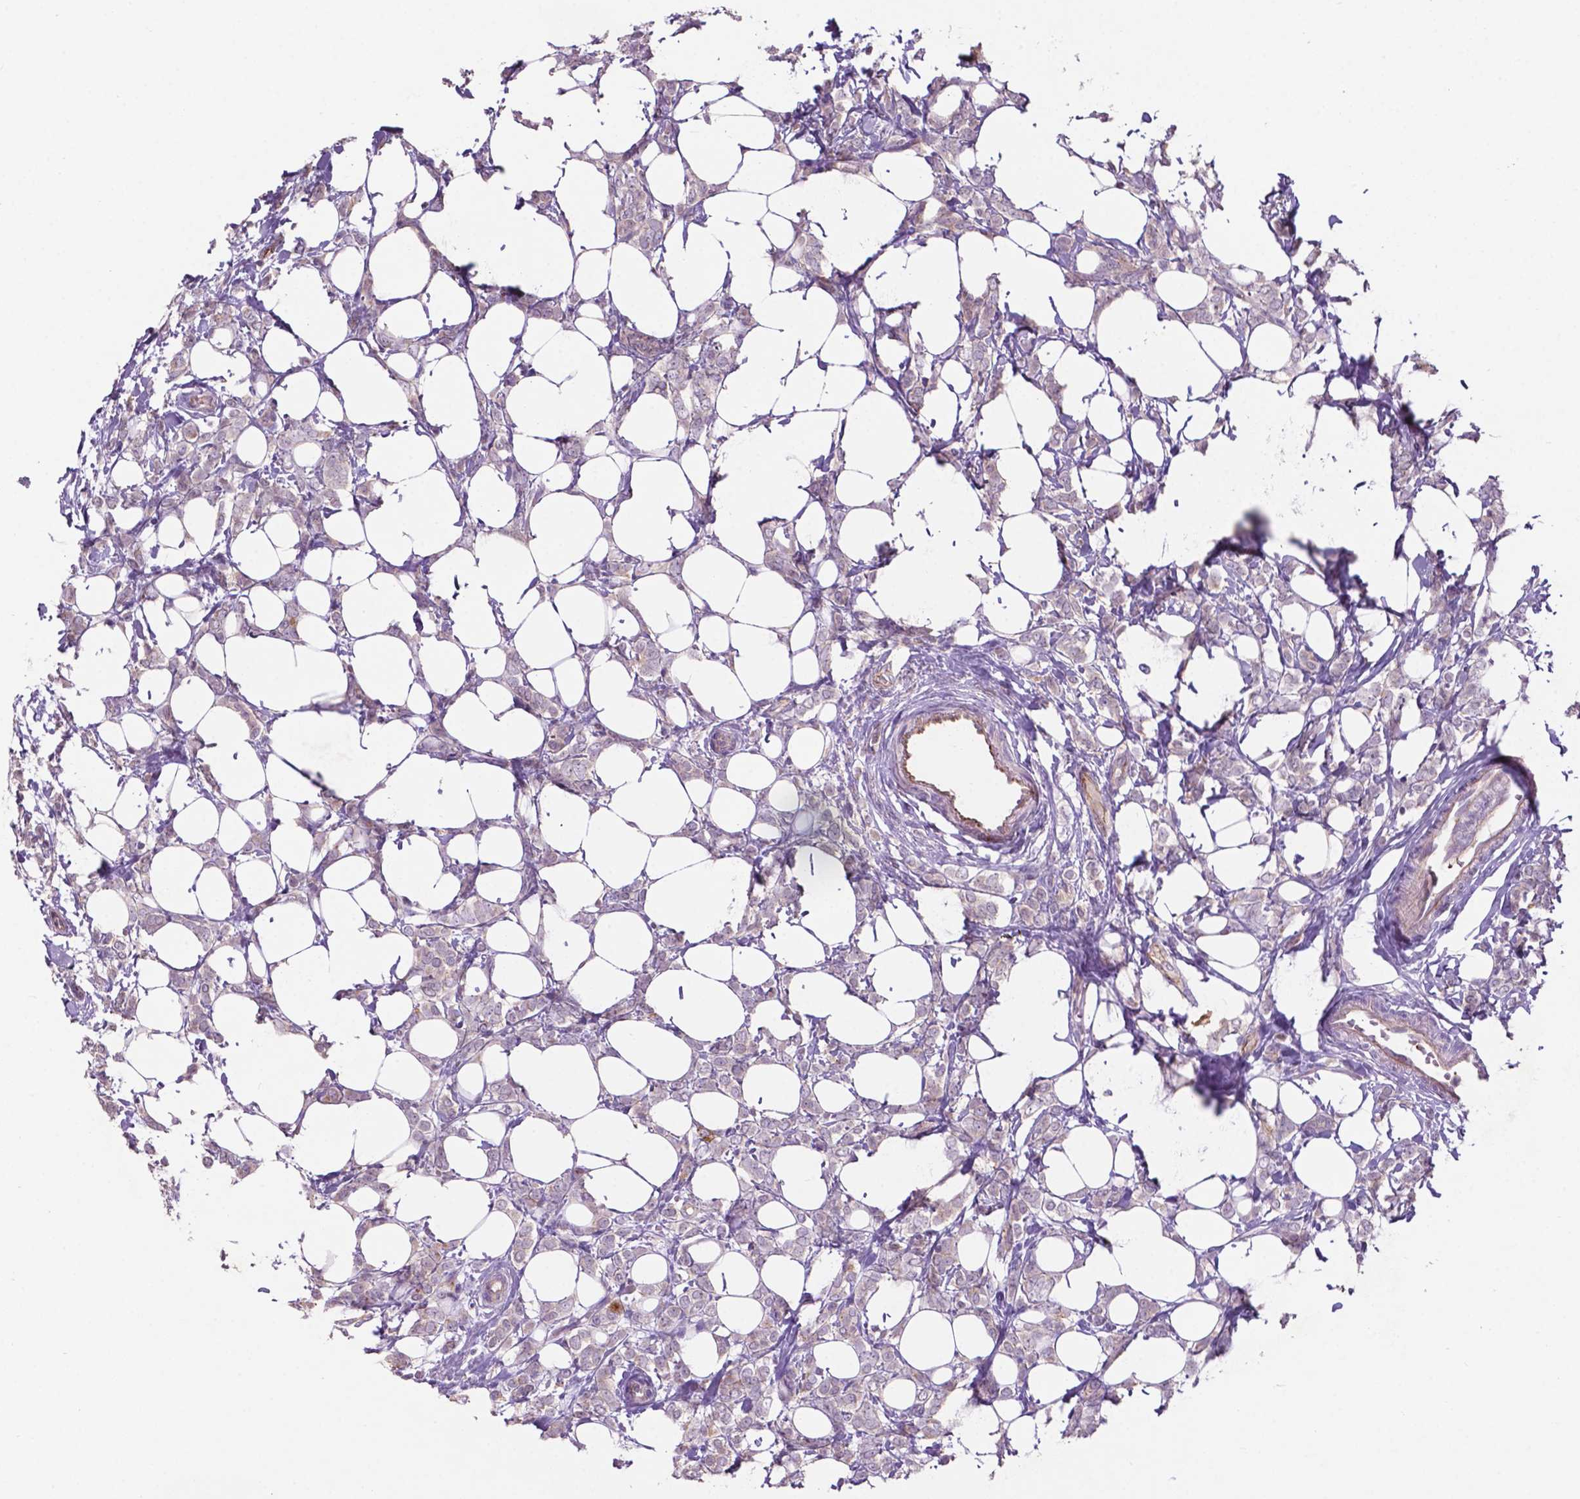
{"staining": {"intensity": "negative", "quantity": "none", "location": "none"}, "tissue": "breast cancer", "cell_type": "Tumor cells", "image_type": "cancer", "snomed": [{"axis": "morphology", "description": "Lobular carcinoma"}, {"axis": "topography", "description": "Breast"}], "caption": "High power microscopy histopathology image of an immunohistochemistry photomicrograph of breast cancer, revealing no significant expression in tumor cells.", "gene": "ARL5C", "patient": {"sex": "female", "age": 49}}